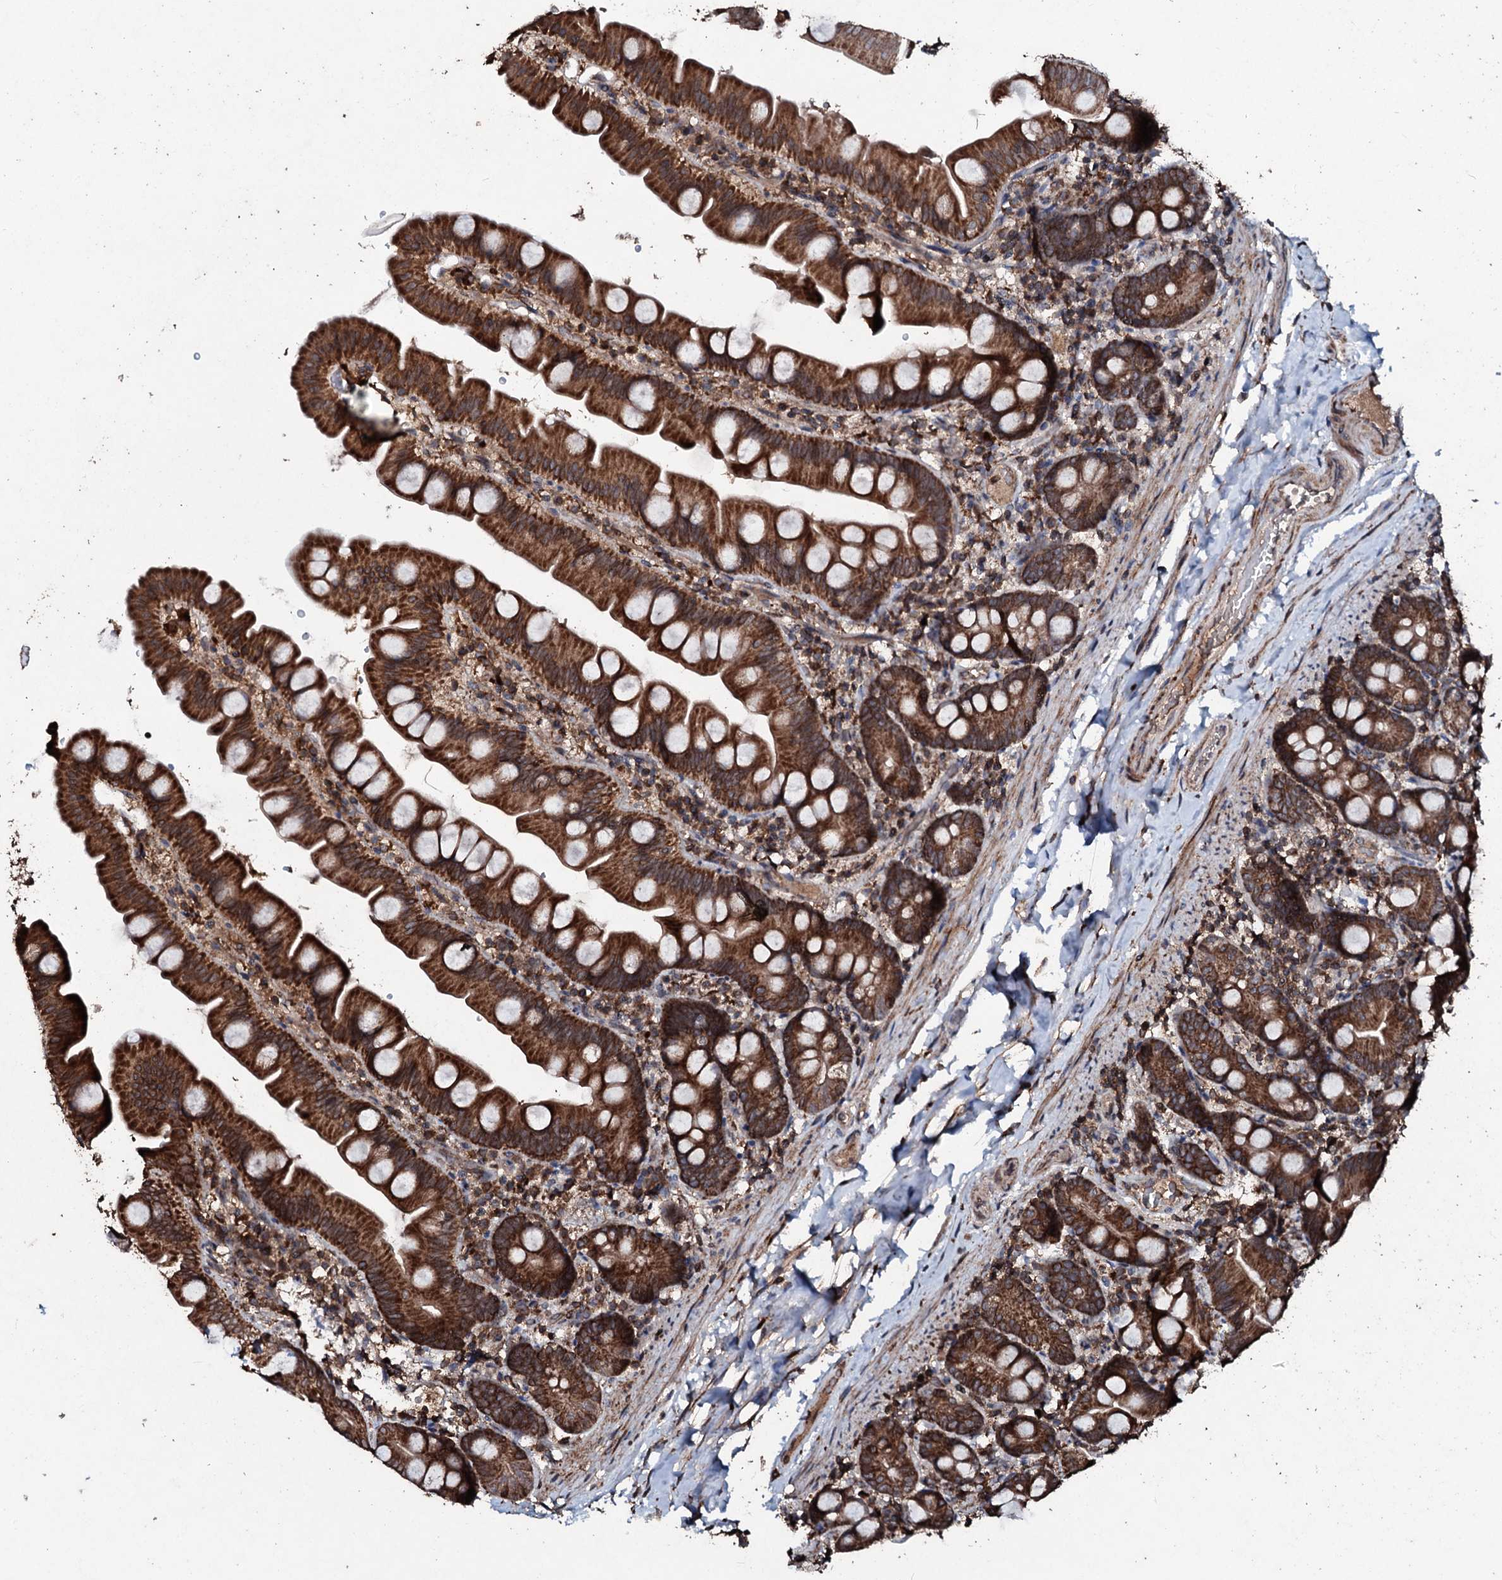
{"staining": {"intensity": "strong", "quantity": ">75%", "location": "cytoplasmic/membranous"}, "tissue": "small intestine", "cell_type": "Glandular cells", "image_type": "normal", "snomed": [{"axis": "morphology", "description": "Normal tissue, NOS"}, {"axis": "topography", "description": "Small intestine"}], "caption": "DAB (3,3'-diaminobenzidine) immunohistochemical staining of unremarkable small intestine shows strong cytoplasmic/membranous protein positivity in about >75% of glandular cells. The staining was performed using DAB, with brown indicating positive protein expression. Nuclei are stained blue with hematoxylin.", "gene": "SDHAF2", "patient": {"sex": "female", "age": 68}}